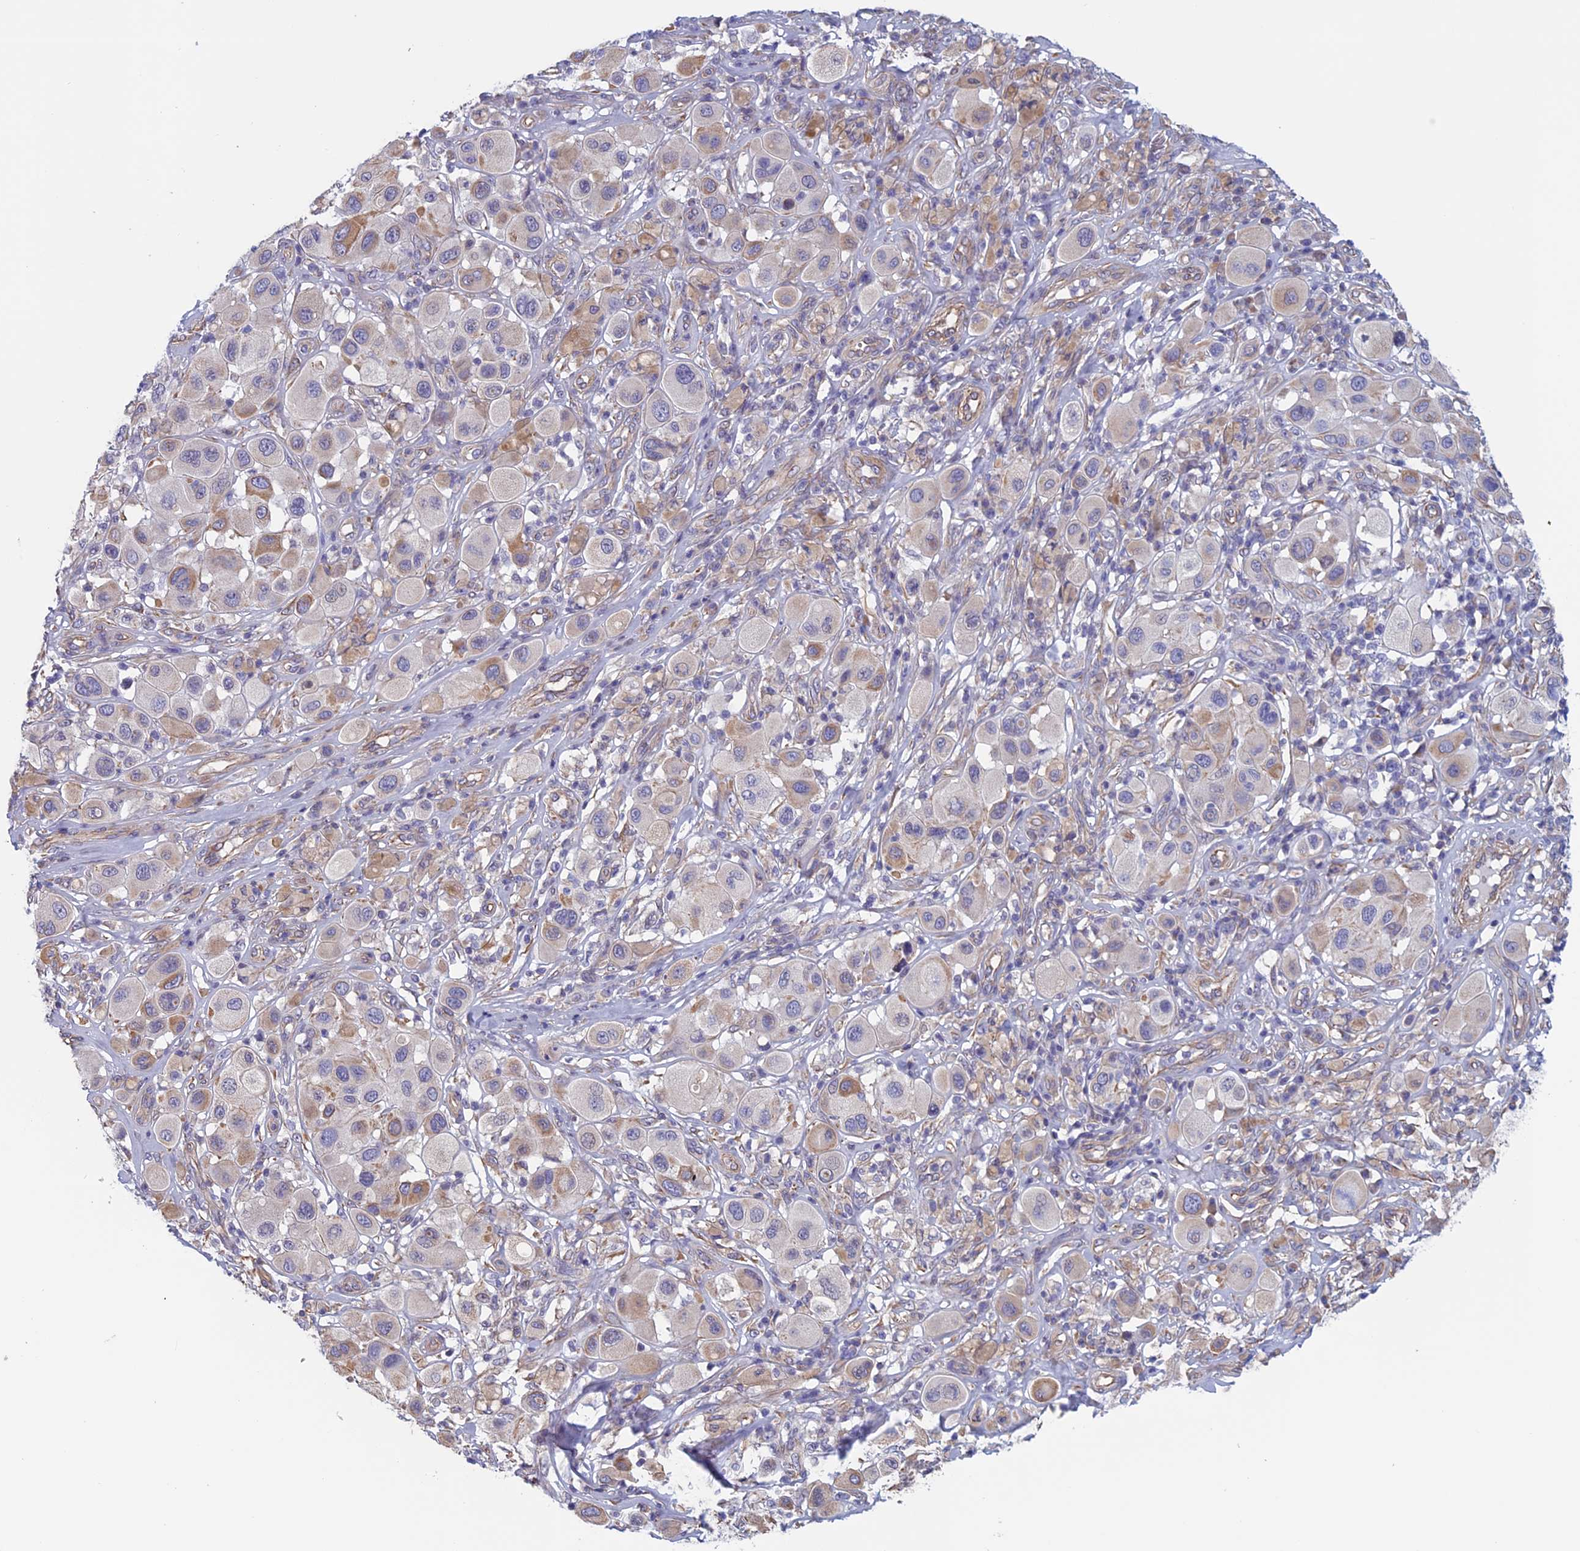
{"staining": {"intensity": "weak", "quantity": "<25%", "location": "cytoplasmic/membranous"}, "tissue": "melanoma", "cell_type": "Tumor cells", "image_type": "cancer", "snomed": [{"axis": "morphology", "description": "Malignant melanoma, Metastatic site"}, {"axis": "topography", "description": "Skin"}], "caption": "Protein analysis of melanoma reveals no significant positivity in tumor cells.", "gene": "BCL2L10", "patient": {"sex": "male", "age": 41}}